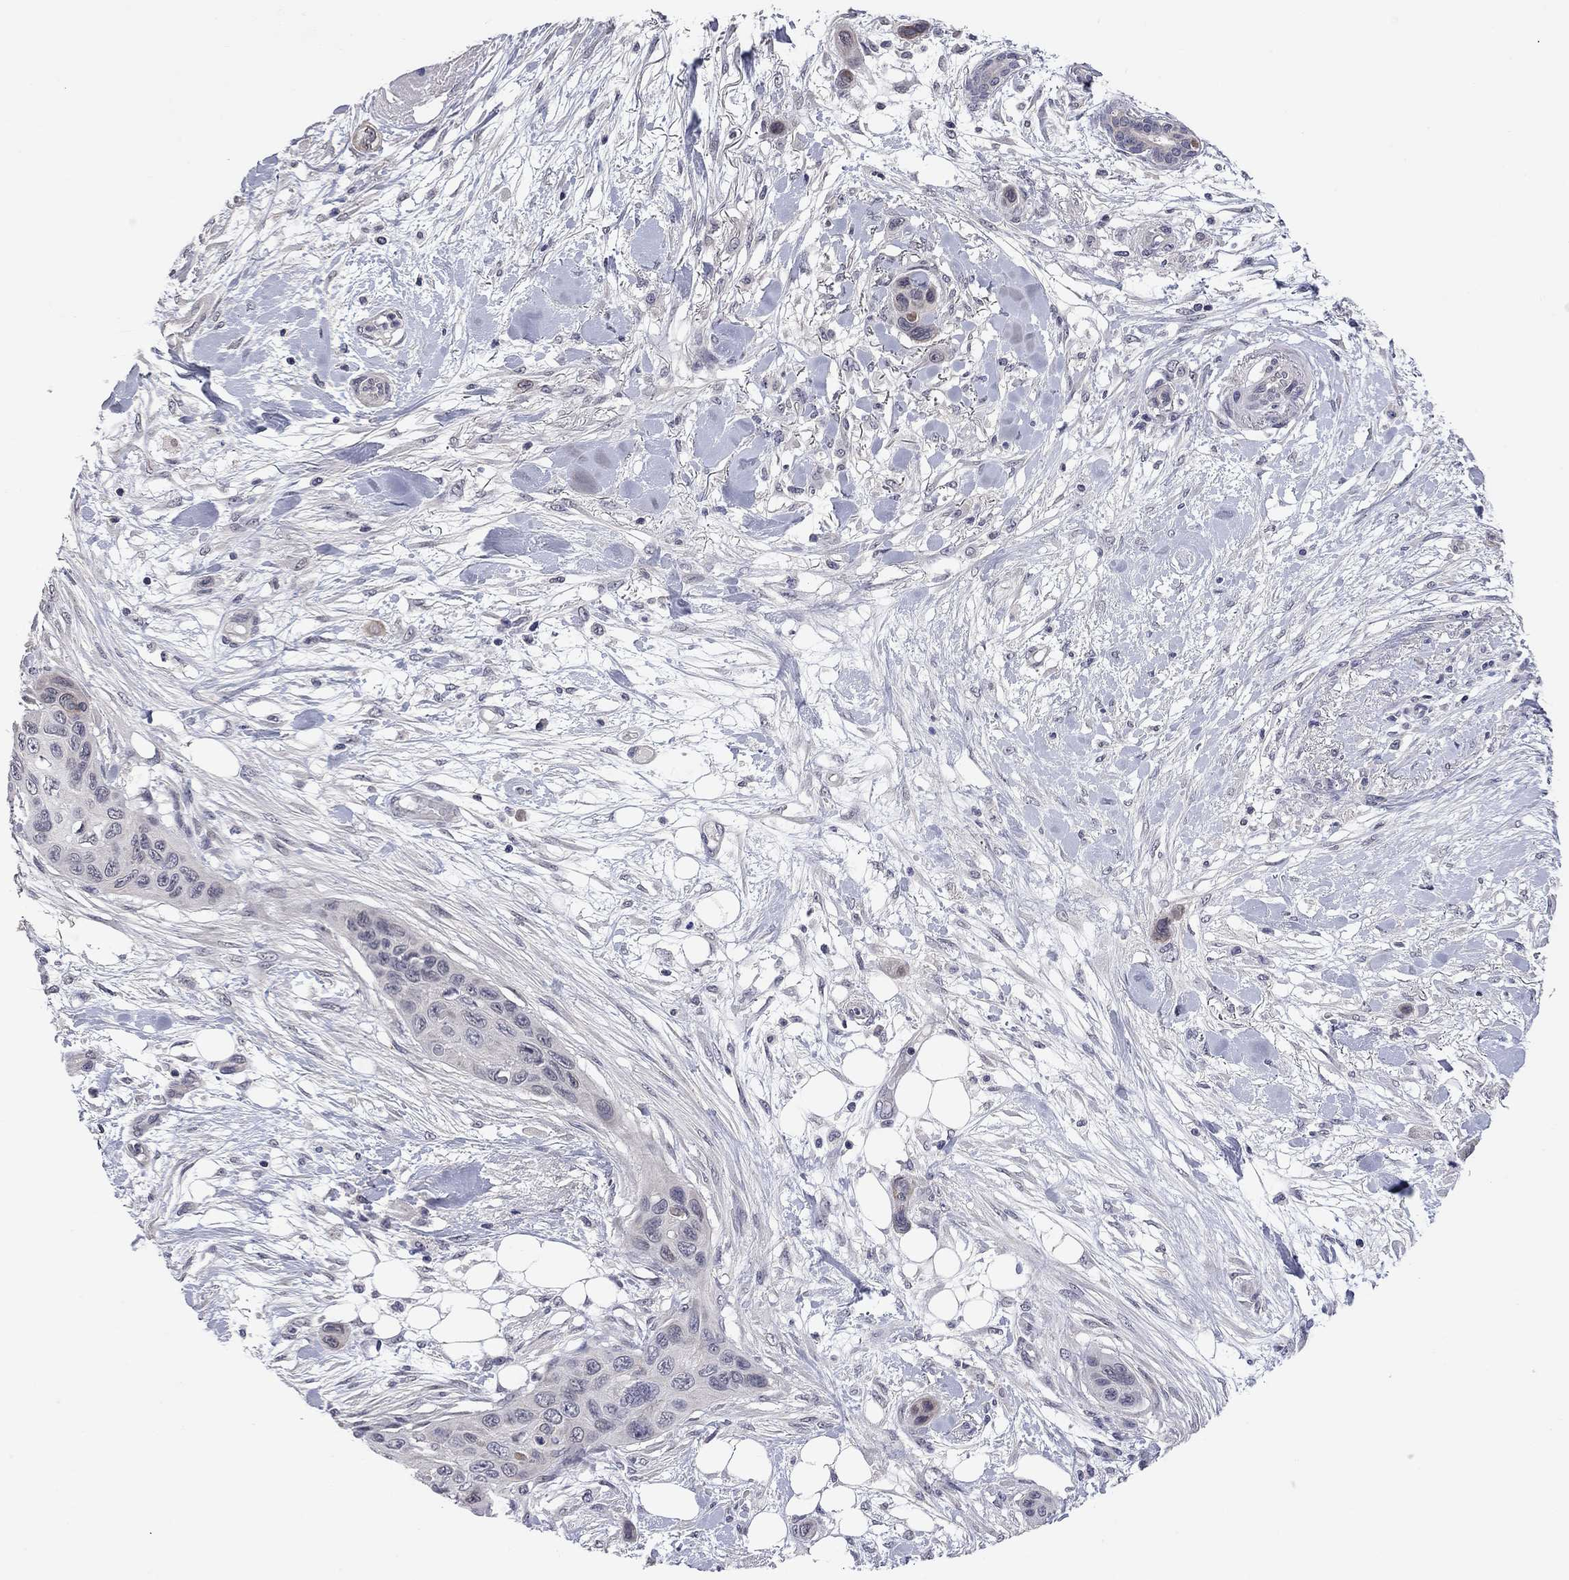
{"staining": {"intensity": "negative", "quantity": "none", "location": "none"}, "tissue": "skin cancer", "cell_type": "Tumor cells", "image_type": "cancer", "snomed": [{"axis": "morphology", "description": "Squamous cell carcinoma, NOS"}, {"axis": "topography", "description": "Skin"}], "caption": "A photomicrograph of skin cancer (squamous cell carcinoma) stained for a protein shows no brown staining in tumor cells.", "gene": "FABP12", "patient": {"sex": "male", "age": 79}}